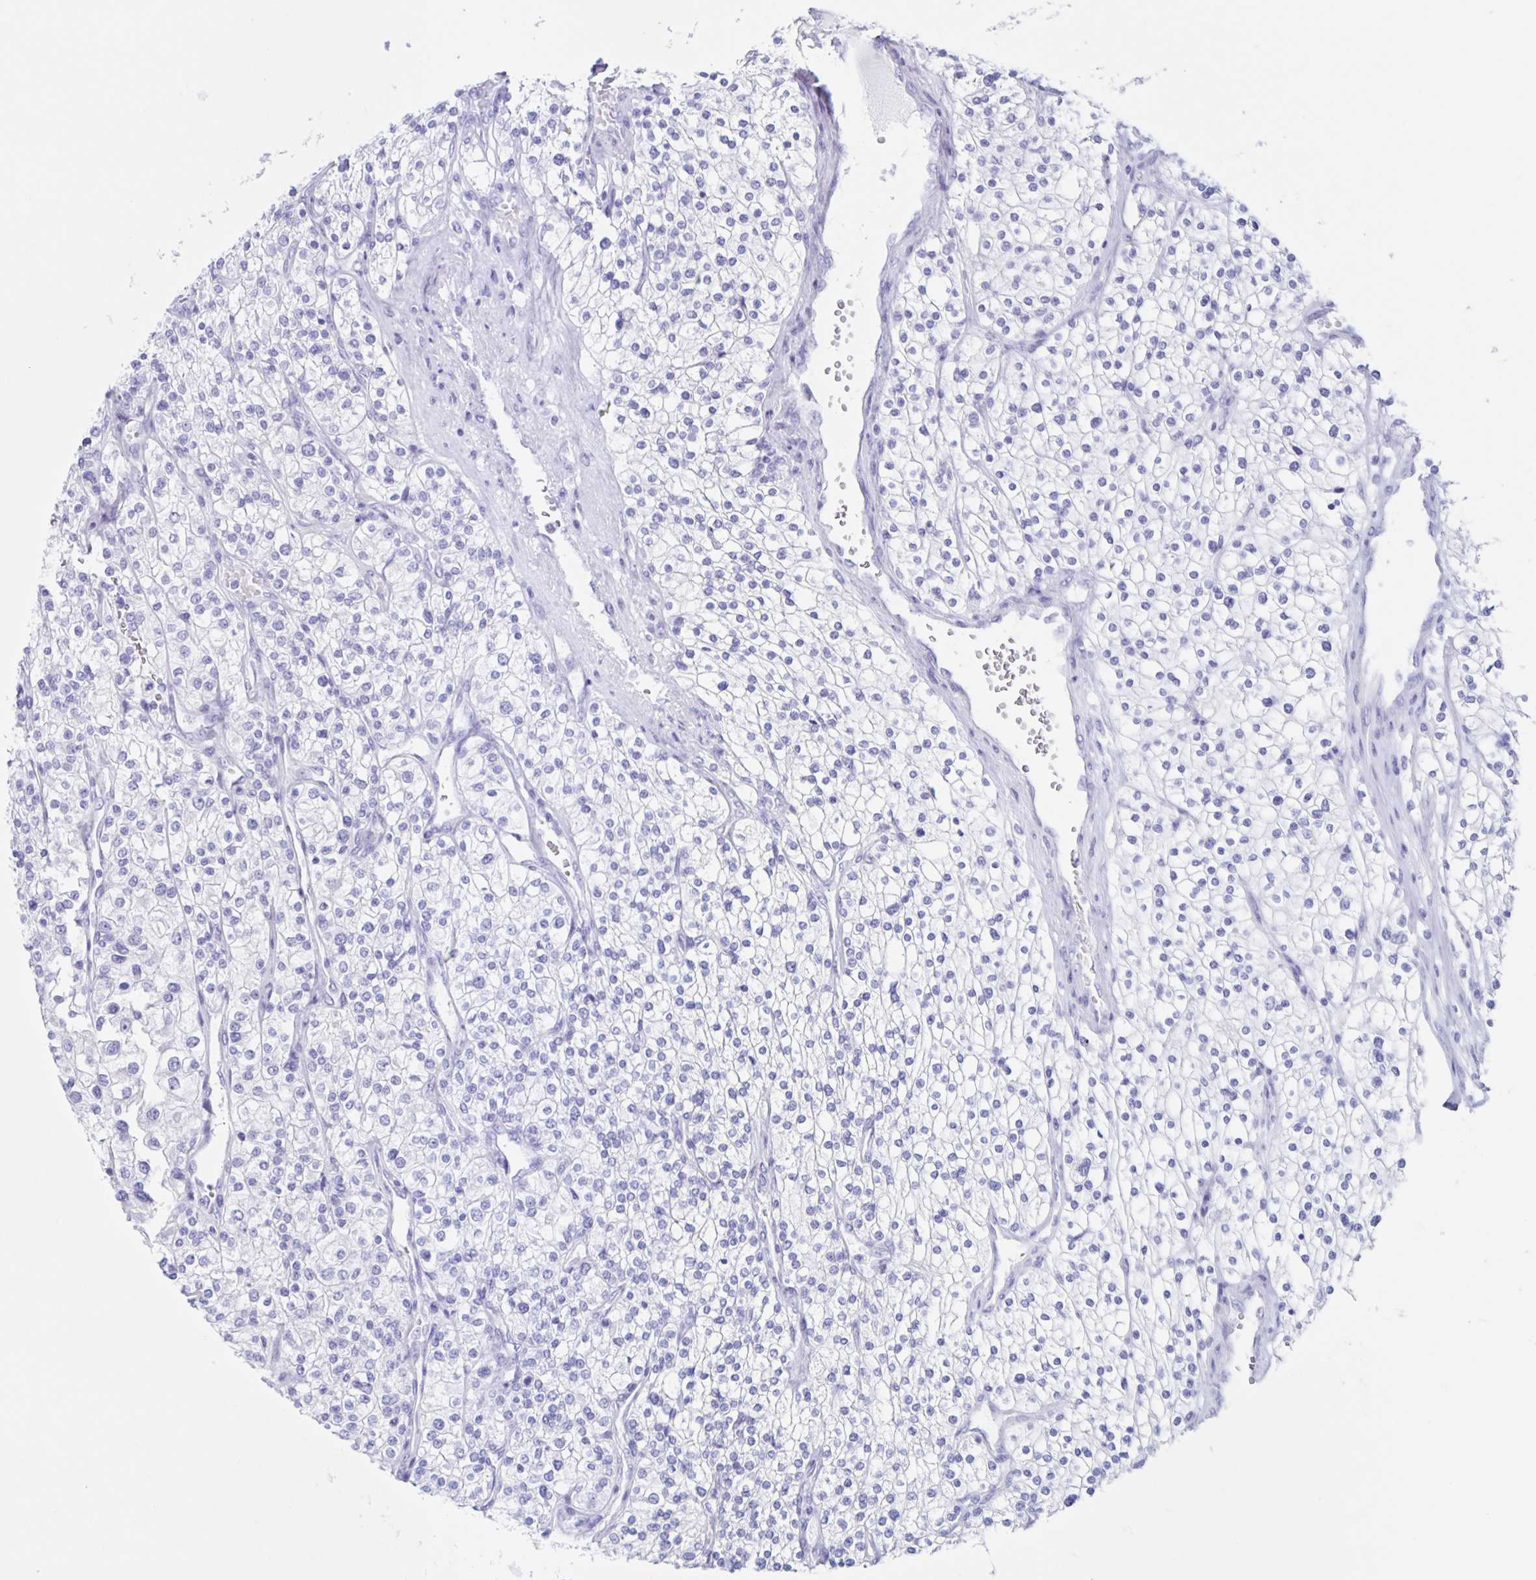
{"staining": {"intensity": "negative", "quantity": "none", "location": "none"}, "tissue": "renal cancer", "cell_type": "Tumor cells", "image_type": "cancer", "snomed": [{"axis": "morphology", "description": "Adenocarcinoma, NOS"}, {"axis": "topography", "description": "Kidney"}], "caption": "Immunohistochemistry (IHC) photomicrograph of neoplastic tissue: renal cancer stained with DAB (3,3'-diaminobenzidine) shows no significant protein staining in tumor cells.", "gene": "C12orf56", "patient": {"sex": "male", "age": 80}}